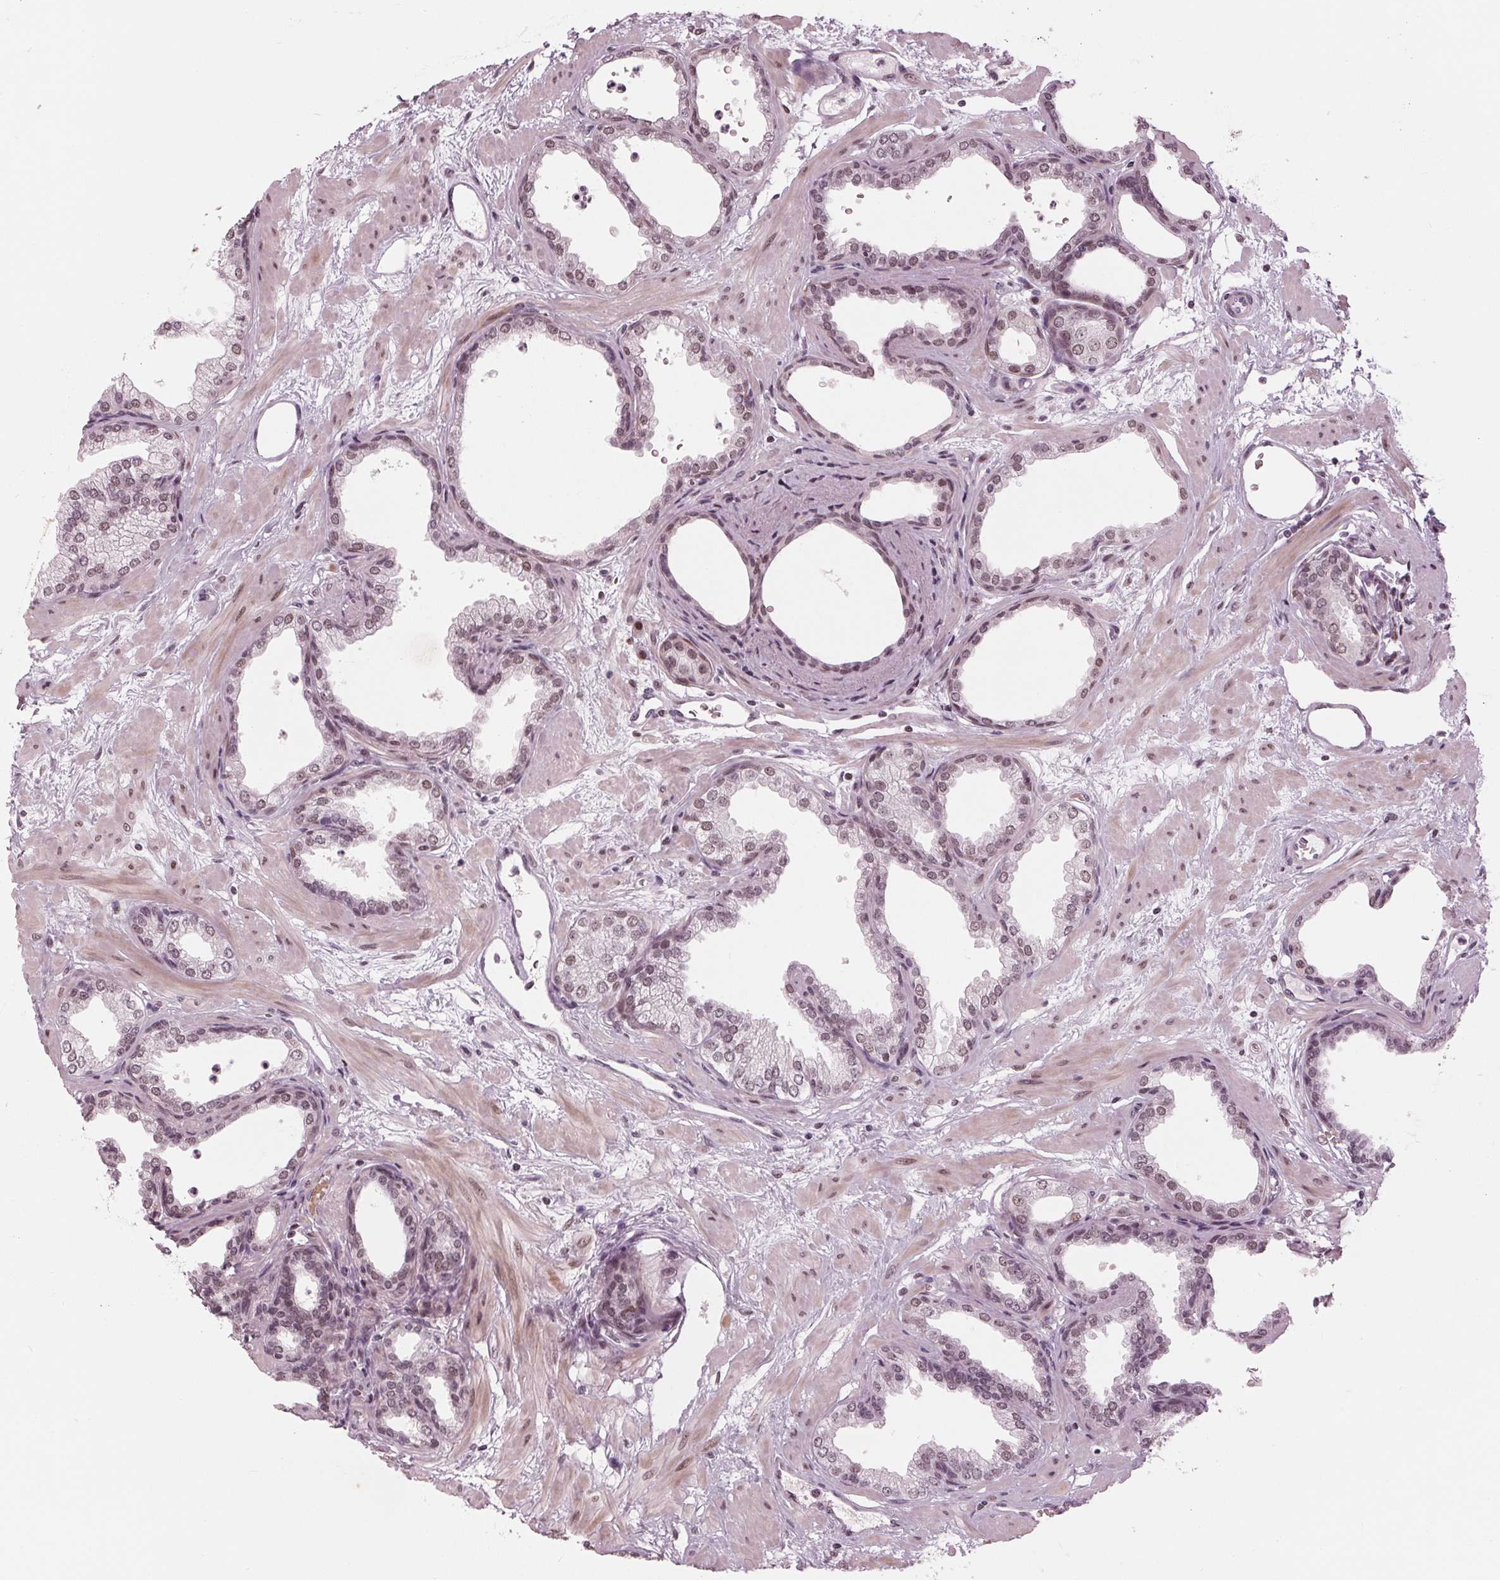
{"staining": {"intensity": "weak", "quantity": ">75%", "location": "nuclear"}, "tissue": "prostate", "cell_type": "Glandular cells", "image_type": "normal", "snomed": [{"axis": "morphology", "description": "Normal tissue, NOS"}, {"axis": "topography", "description": "Prostate"}], "caption": "Prostate stained with immunohistochemistry demonstrates weak nuclear staining in approximately >75% of glandular cells.", "gene": "DNMT3L", "patient": {"sex": "male", "age": 37}}